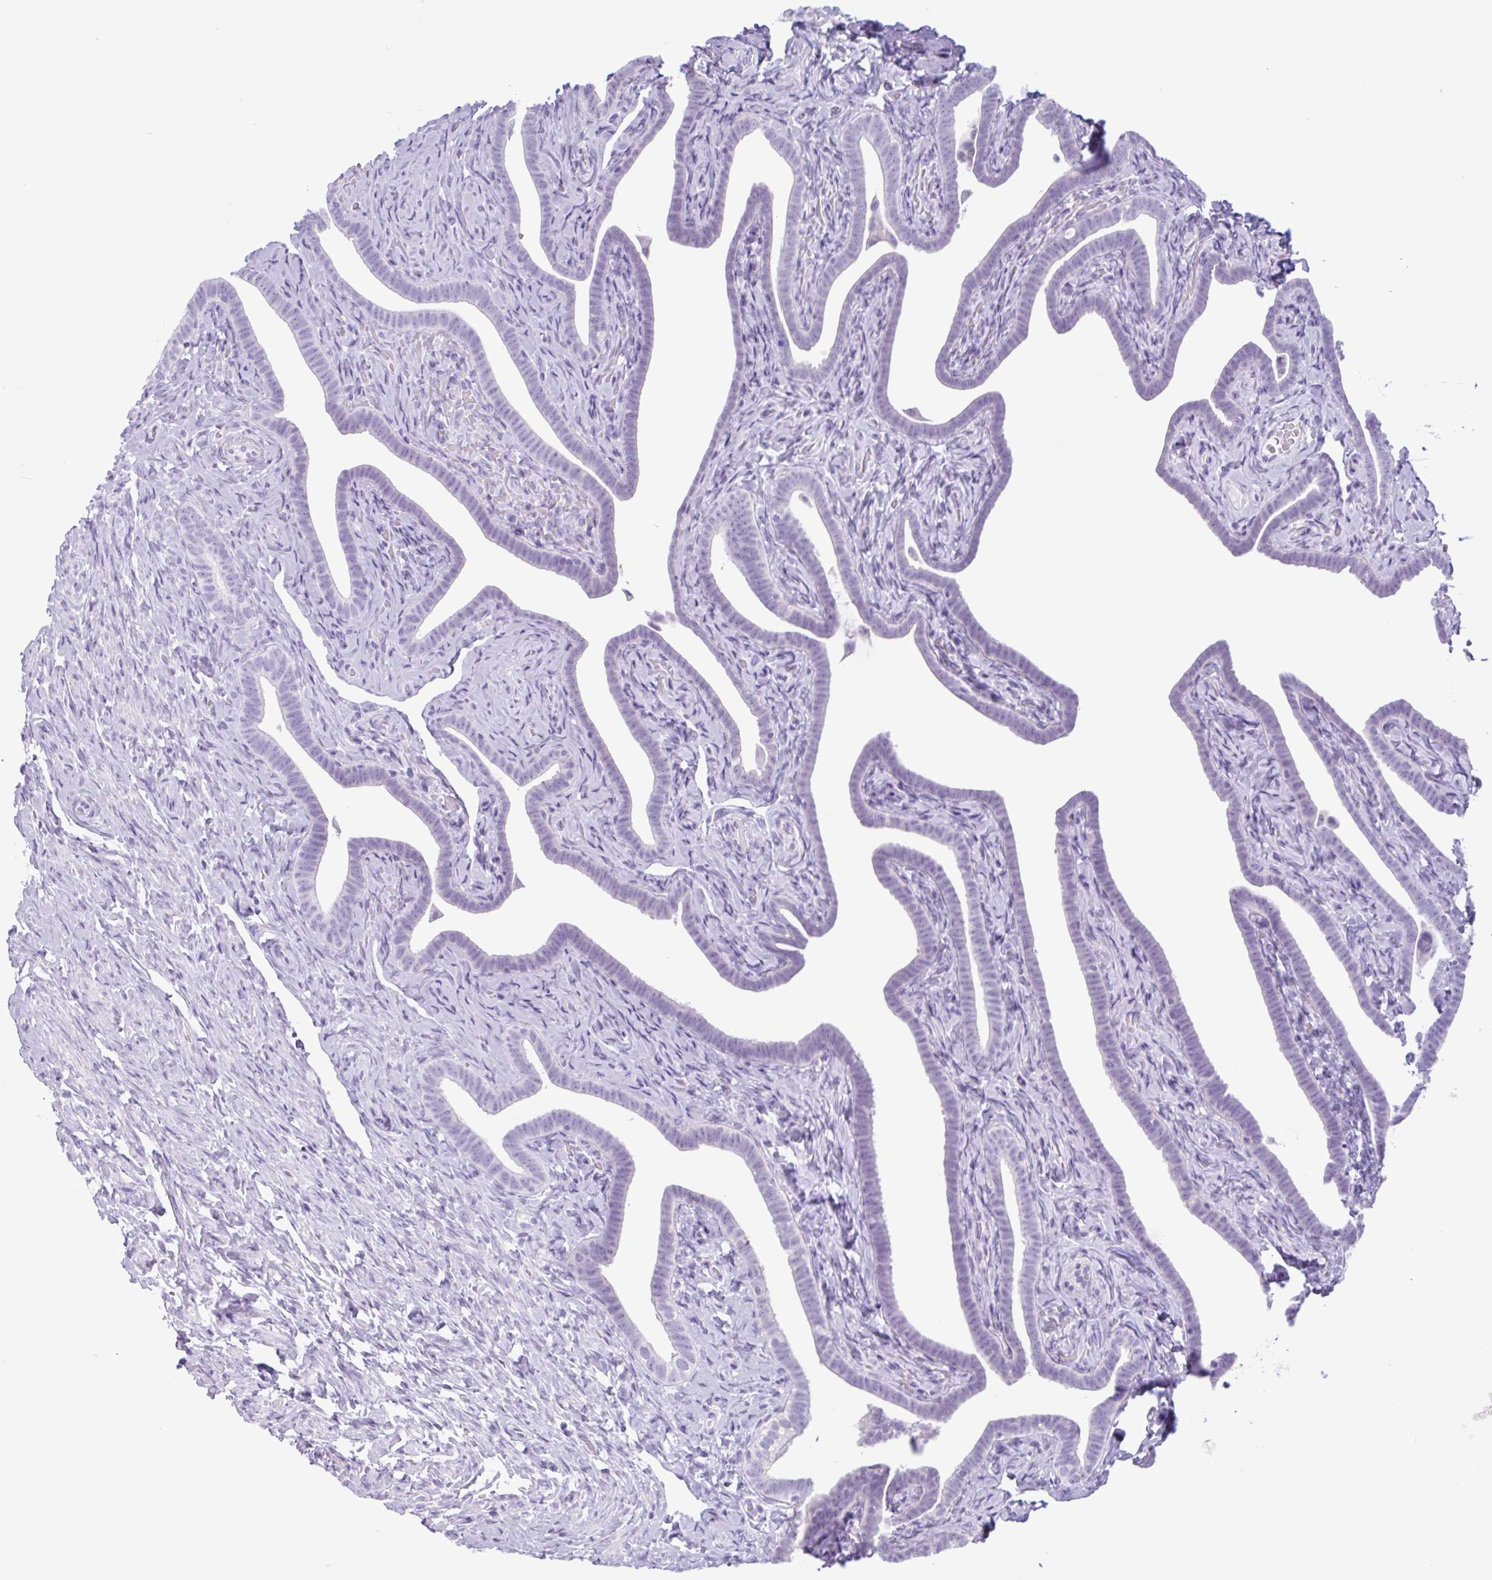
{"staining": {"intensity": "negative", "quantity": "none", "location": "none"}, "tissue": "fallopian tube", "cell_type": "Glandular cells", "image_type": "normal", "snomed": [{"axis": "morphology", "description": "Normal tissue, NOS"}, {"axis": "topography", "description": "Fallopian tube"}], "caption": "DAB (3,3'-diaminobenzidine) immunohistochemical staining of unremarkable human fallopian tube exhibits no significant staining in glandular cells.", "gene": "CTSE", "patient": {"sex": "female", "age": 69}}